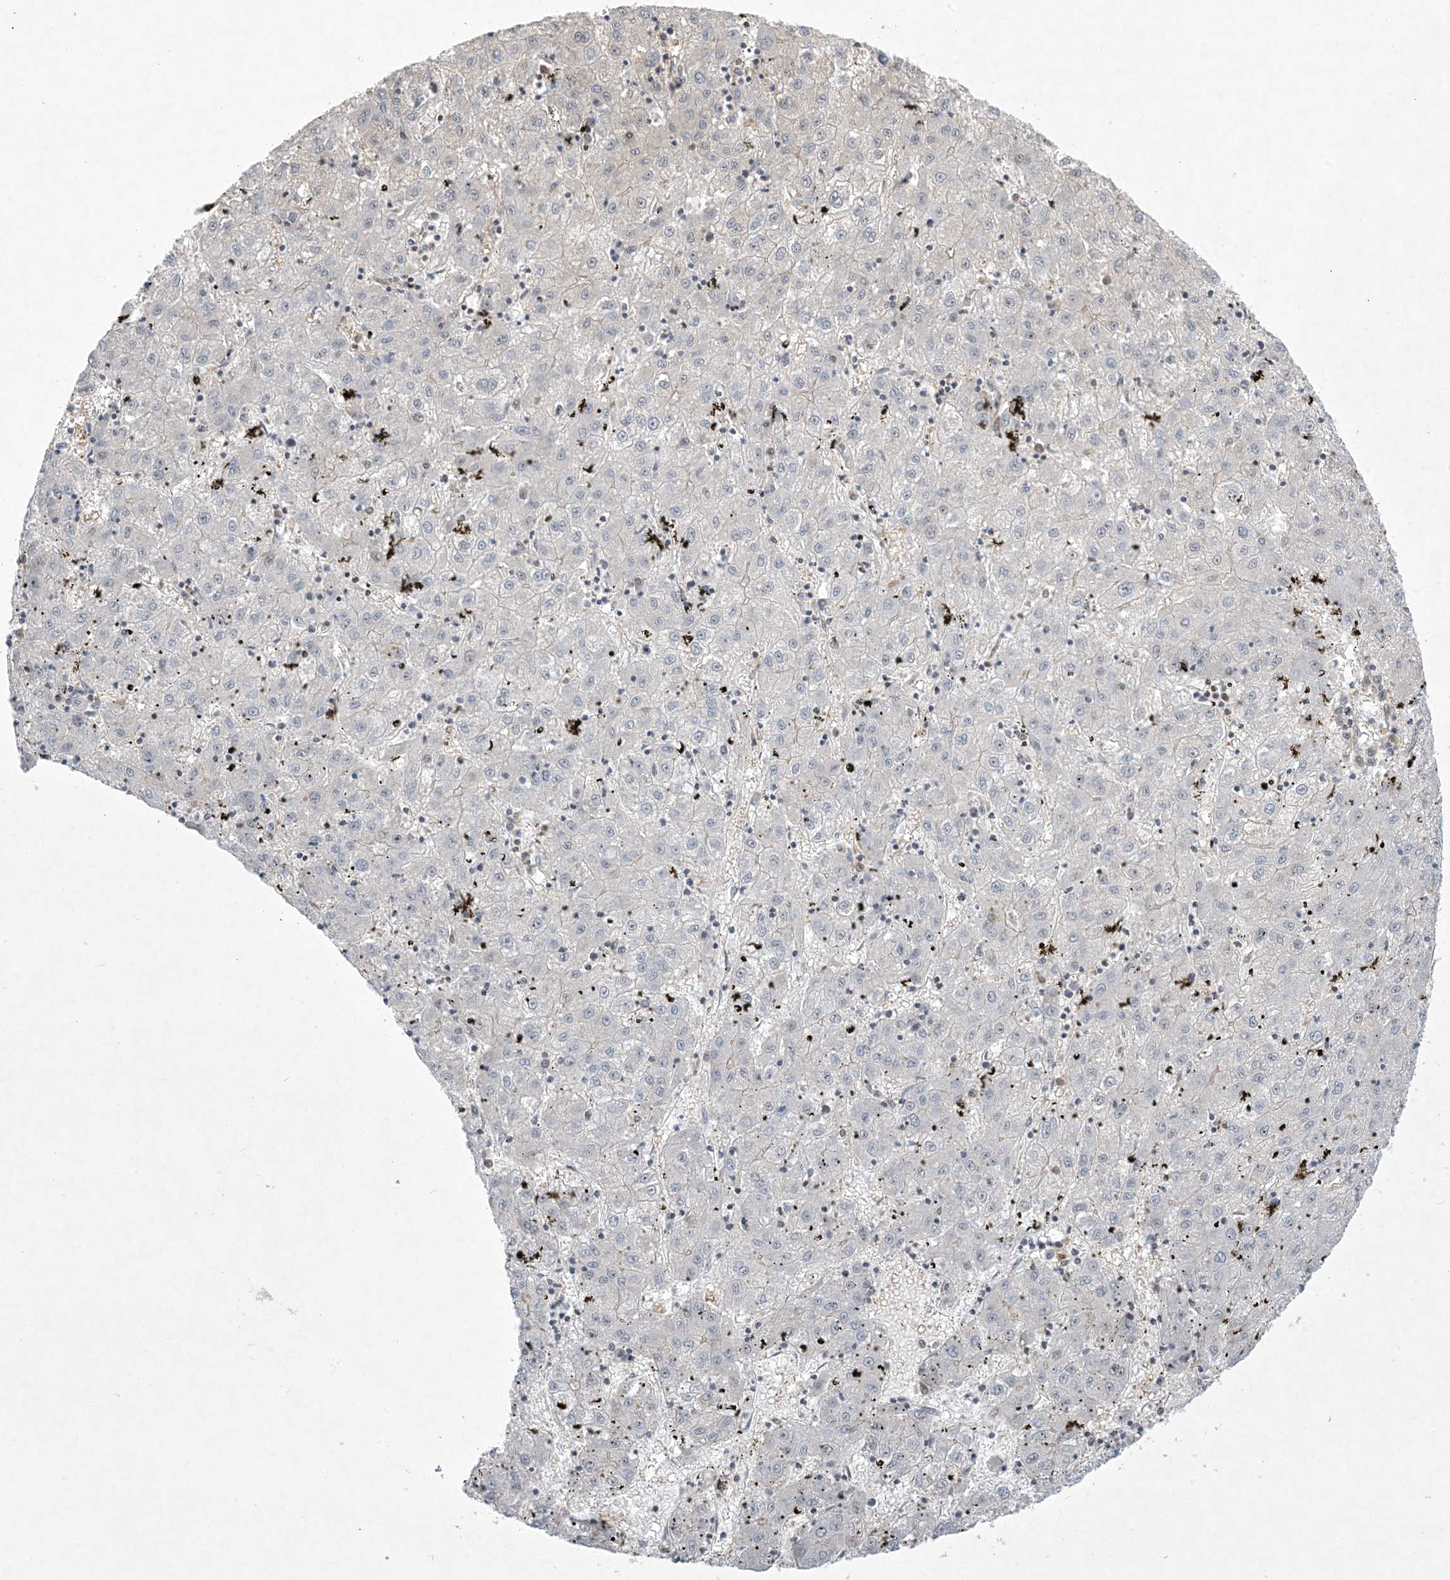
{"staining": {"intensity": "negative", "quantity": "none", "location": "none"}, "tissue": "liver cancer", "cell_type": "Tumor cells", "image_type": "cancer", "snomed": [{"axis": "morphology", "description": "Carcinoma, Hepatocellular, NOS"}, {"axis": "topography", "description": "Liver"}], "caption": "Immunohistochemical staining of liver cancer (hepatocellular carcinoma) reveals no significant expression in tumor cells.", "gene": "SOGA3", "patient": {"sex": "male", "age": 72}}